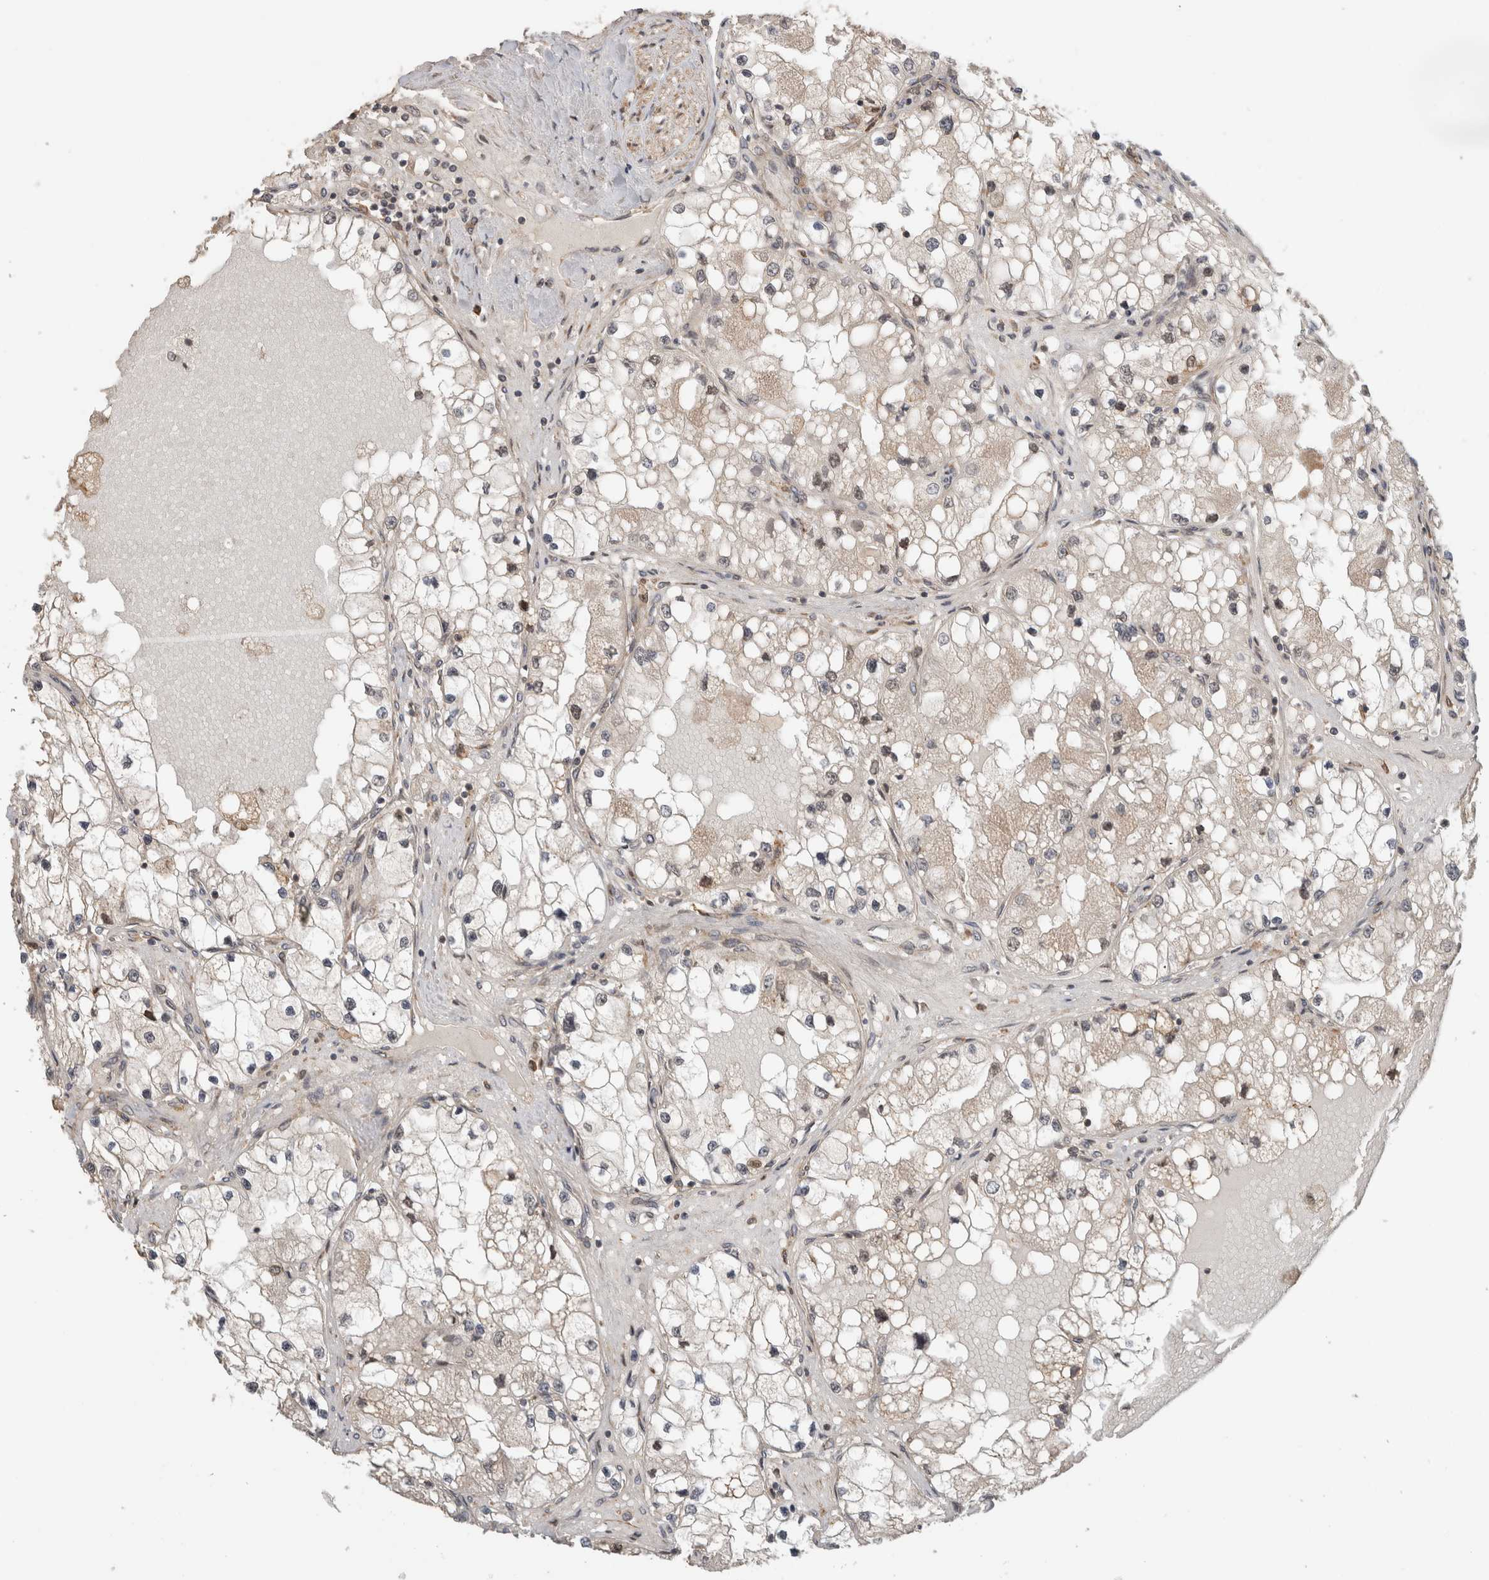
{"staining": {"intensity": "weak", "quantity": "<25%", "location": "nuclear"}, "tissue": "renal cancer", "cell_type": "Tumor cells", "image_type": "cancer", "snomed": [{"axis": "morphology", "description": "Adenocarcinoma, NOS"}, {"axis": "topography", "description": "Kidney"}], "caption": "Tumor cells show no significant protein staining in adenocarcinoma (renal).", "gene": "WASF2", "patient": {"sex": "male", "age": 68}}